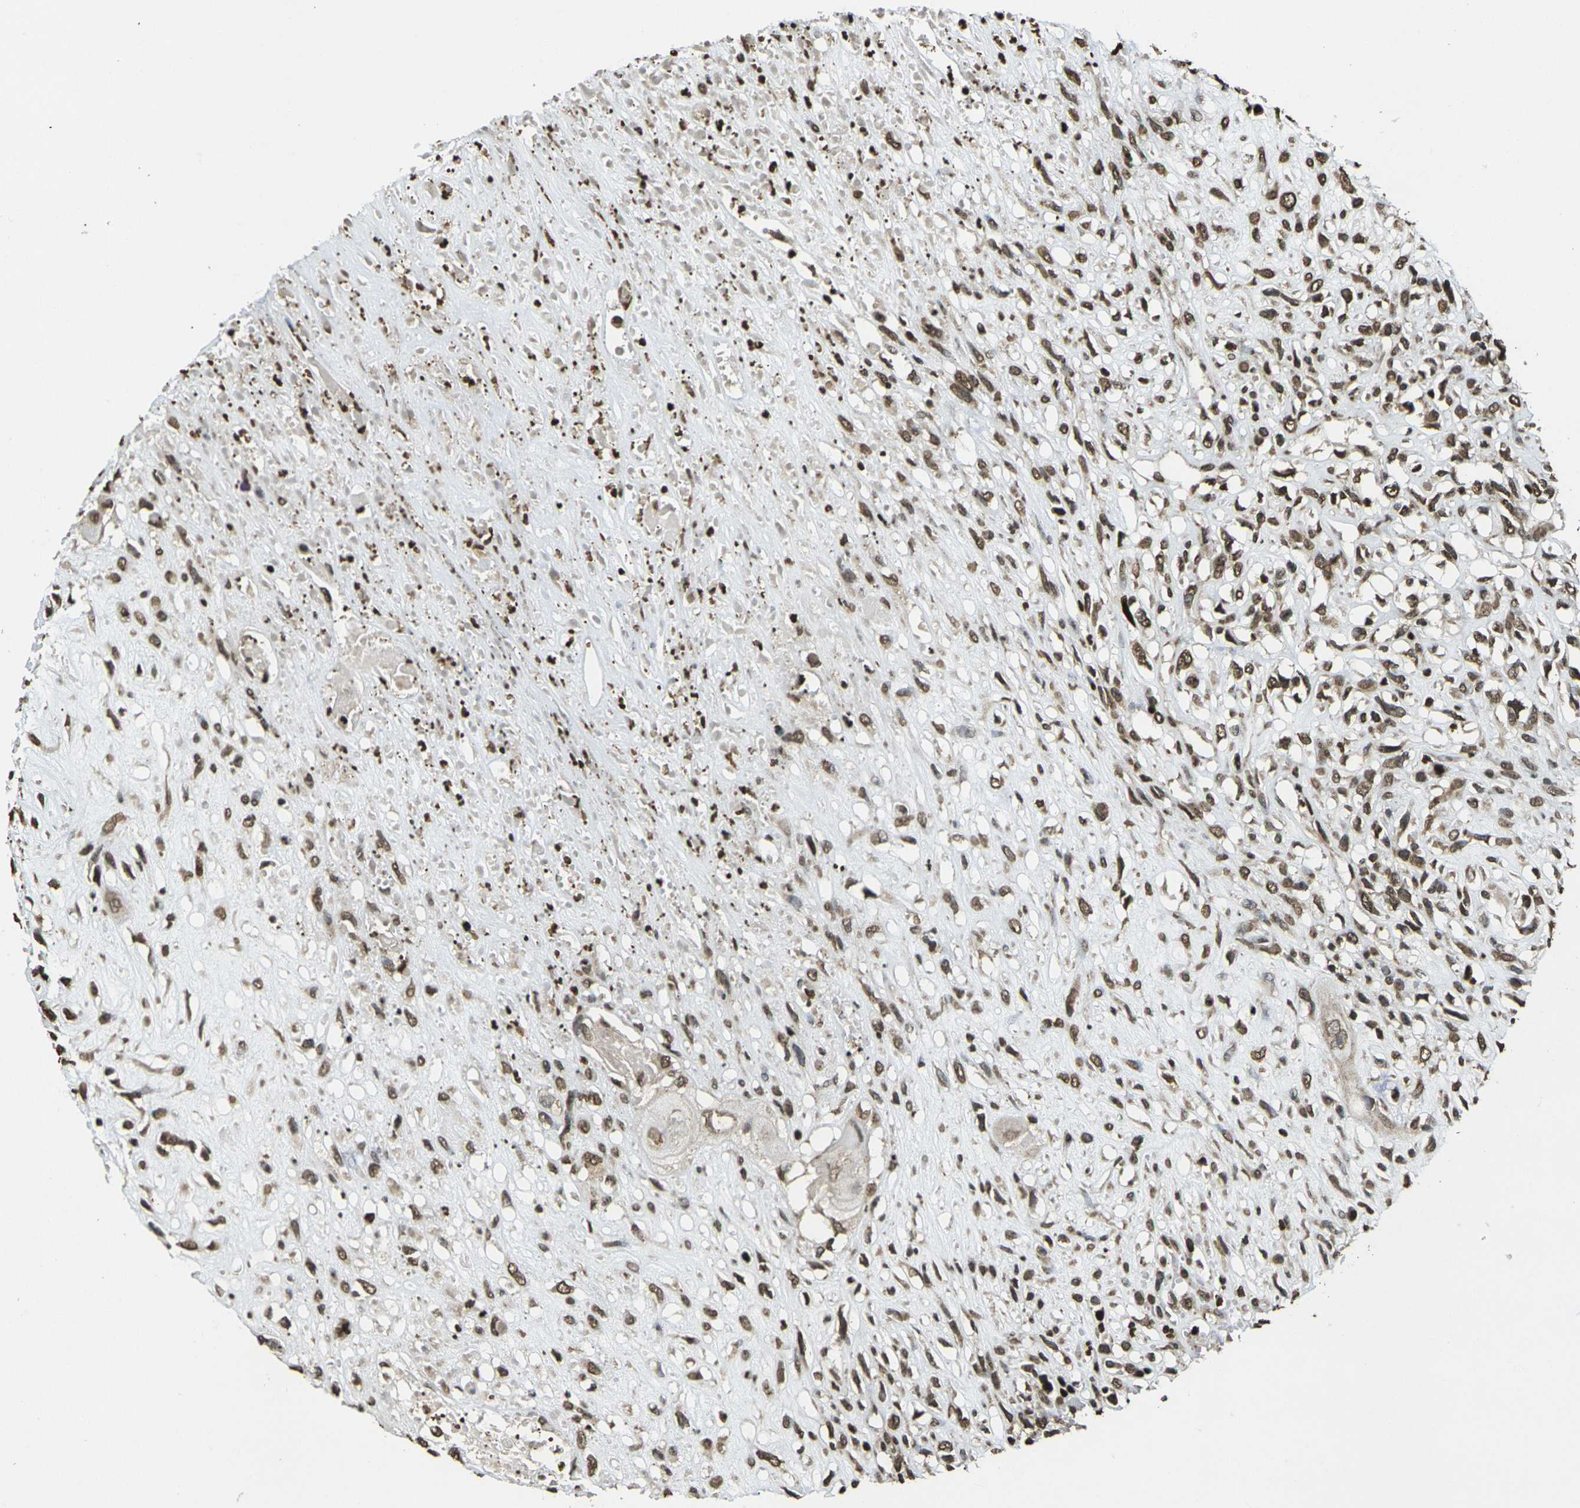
{"staining": {"intensity": "moderate", "quantity": ">75%", "location": "nuclear"}, "tissue": "head and neck cancer", "cell_type": "Tumor cells", "image_type": "cancer", "snomed": [{"axis": "morphology", "description": "Necrosis, NOS"}, {"axis": "morphology", "description": "Neoplasm, malignant, NOS"}, {"axis": "topography", "description": "Salivary gland"}, {"axis": "topography", "description": "Head-Neck"}], "caption": "Moderate nuclear protein positivity is seen in about >75% of tumor cells in head and neck cancer (malignant neoplasm). (Stains: DAB in brown, nuclei in blue, Microscopy: brightfield microscopy at high magnification).", "gene": "NEUROG2", "patient": {"sex": "male", "age": 43}}